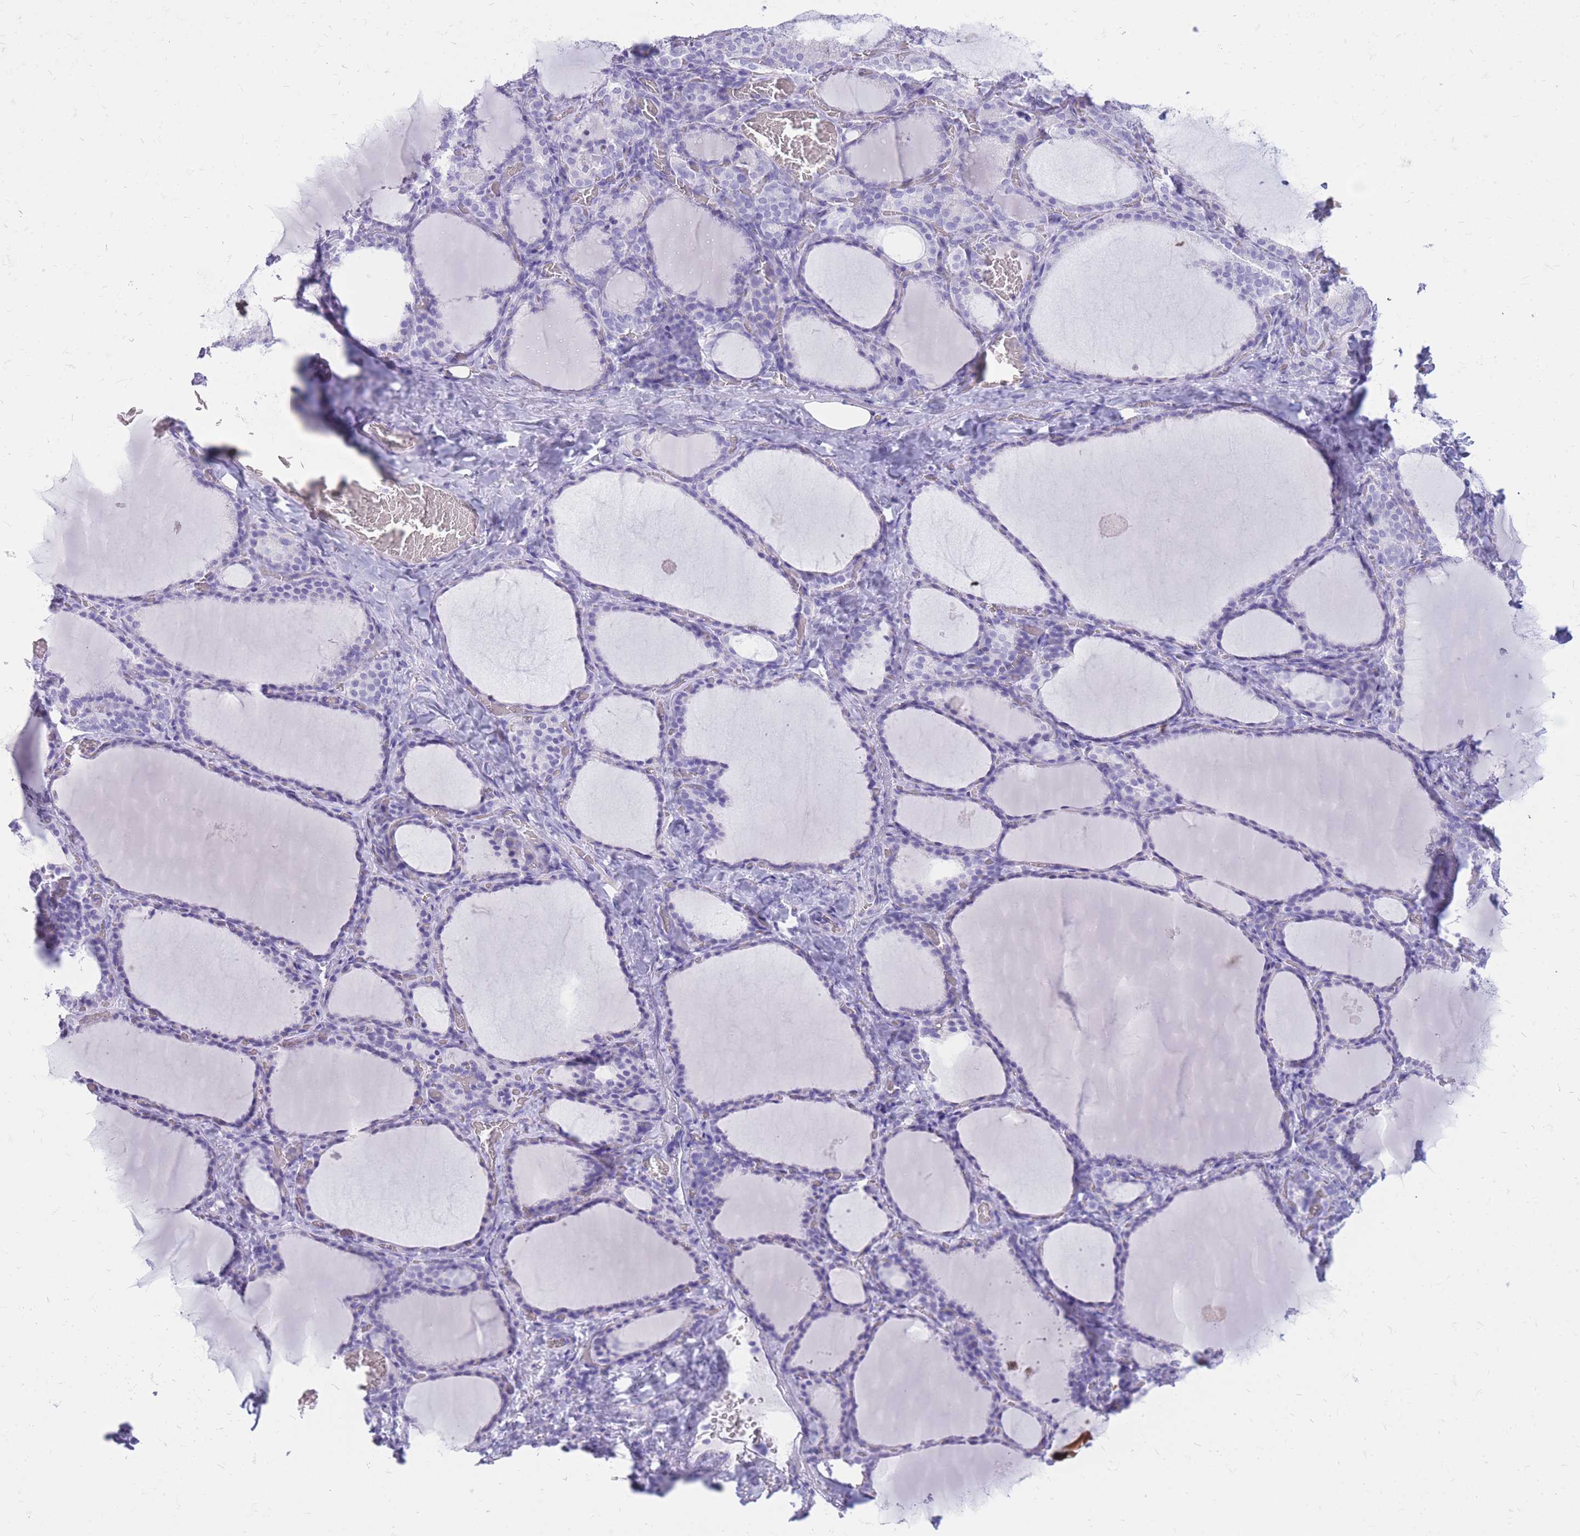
{"staining": {"intensity": "negative", "quantity": "none", "location": "none"}, "tissue": "thyroid gland", "cell_type": "Glandular cells", "image_type": "normal", "snomed": [{"axis": "morphology", "description": "Normal tissue, NOS"}, {"axis": "topography", "description": "Thyroid gland"}], "caption": "This is an immunohistochemistry (IHC) micrograph of unremarkable human thyroid gland. There is no staining in glandular cells.", "gene": "CYP21A2", "patient": {"sex": "female", "age": 39}}